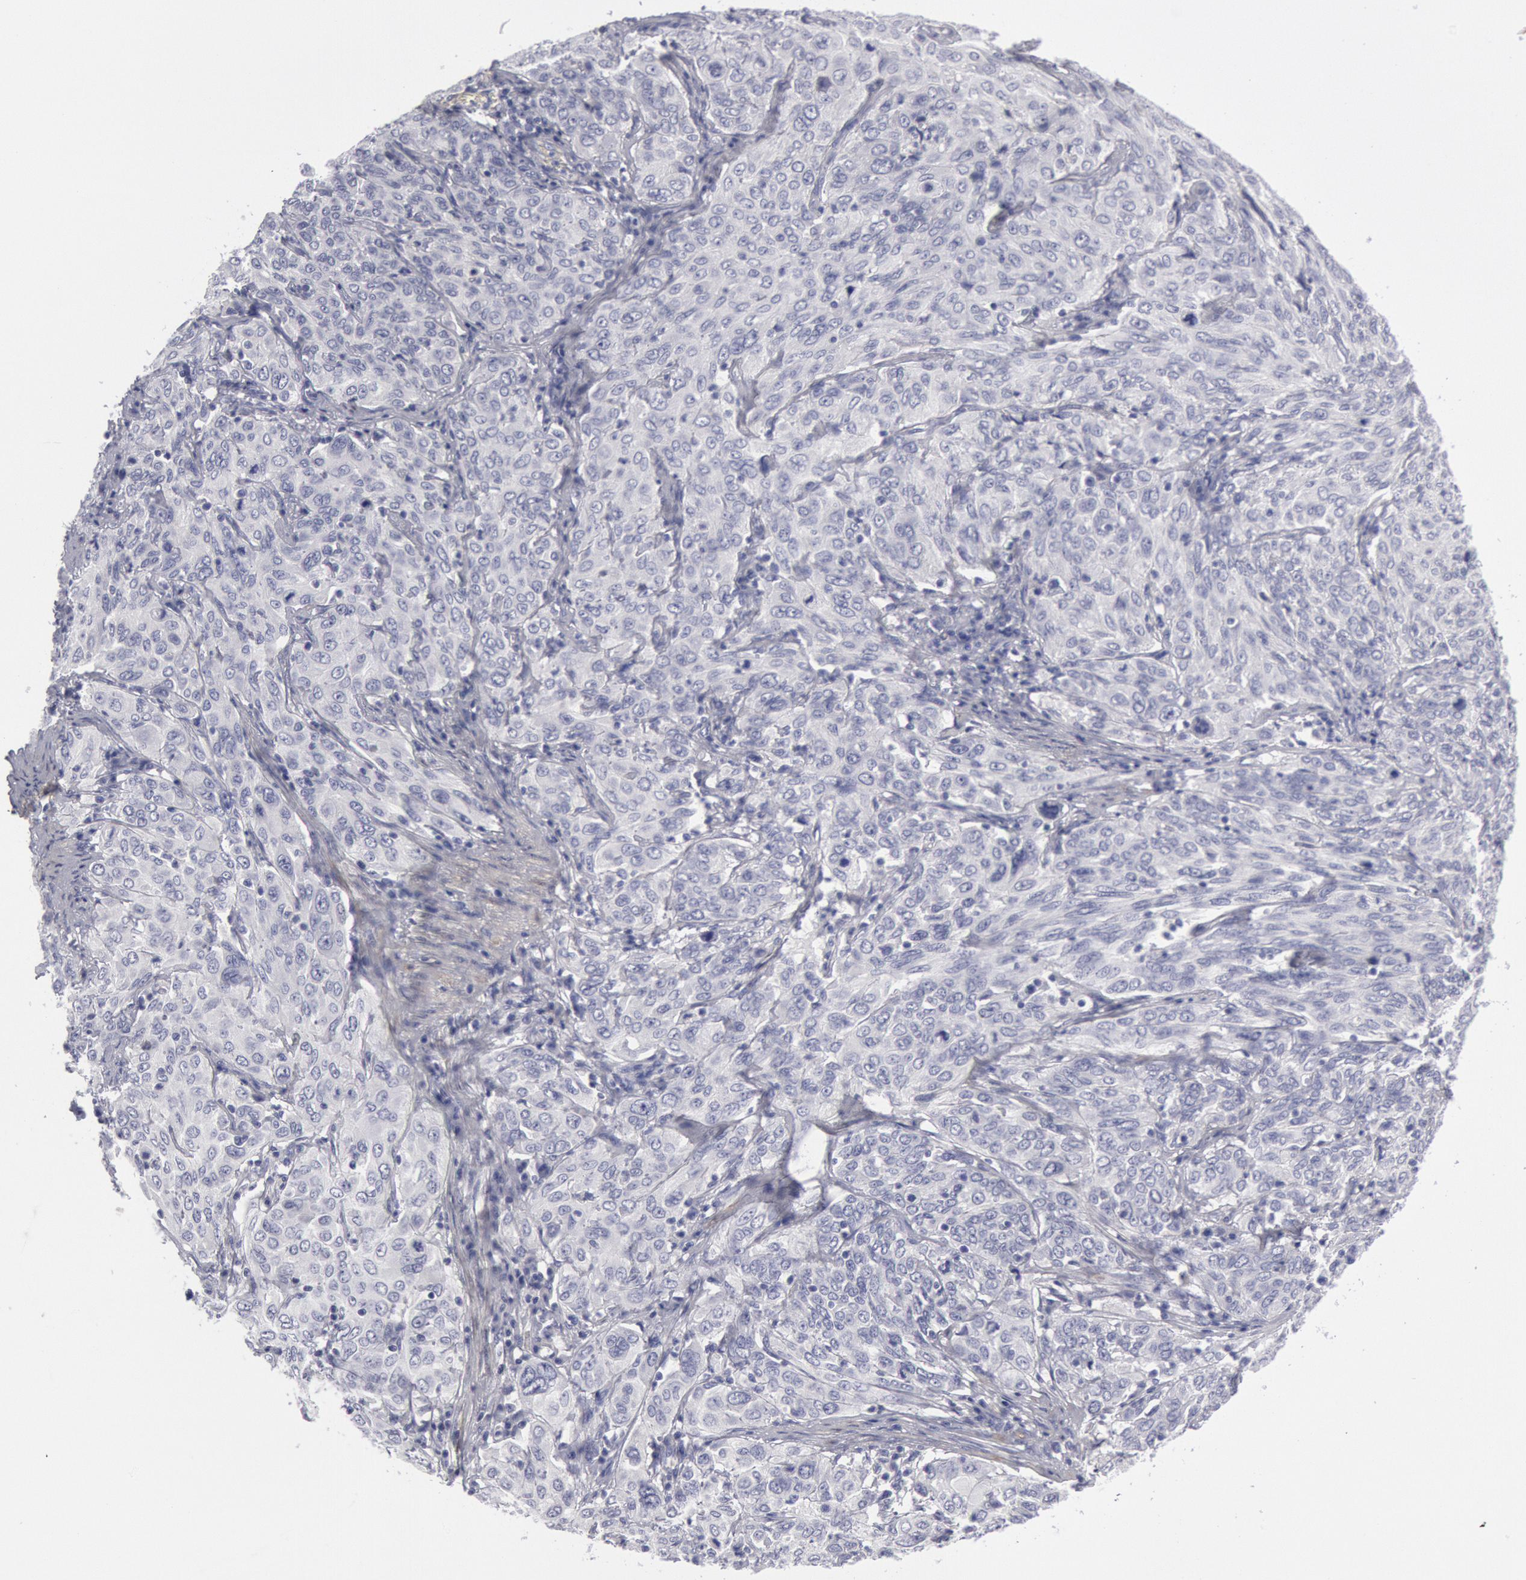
{"staining": {"intensity": "negative", "quantity": "none", "location": "none"}, "tissue": "cervical cancer", "cell_type": "Tumor cells", "image_type": "cancer", "snomed": [{"axis": "morphology", "description": "Squamous cell carcinoma, NOS"}, {"axis": "topography", "description": "Cervix"}], "caption": "The immunohistochemistry histopathology image has no significant positivity in tumor cells of cervical squamous cell carcinoma tissue. (DAB immunohistochemistry (IHC) visualized using brightfield microscopy, high magnification).", "gene": "FHL1", "patient": {"sex": "female", "age": 38}}